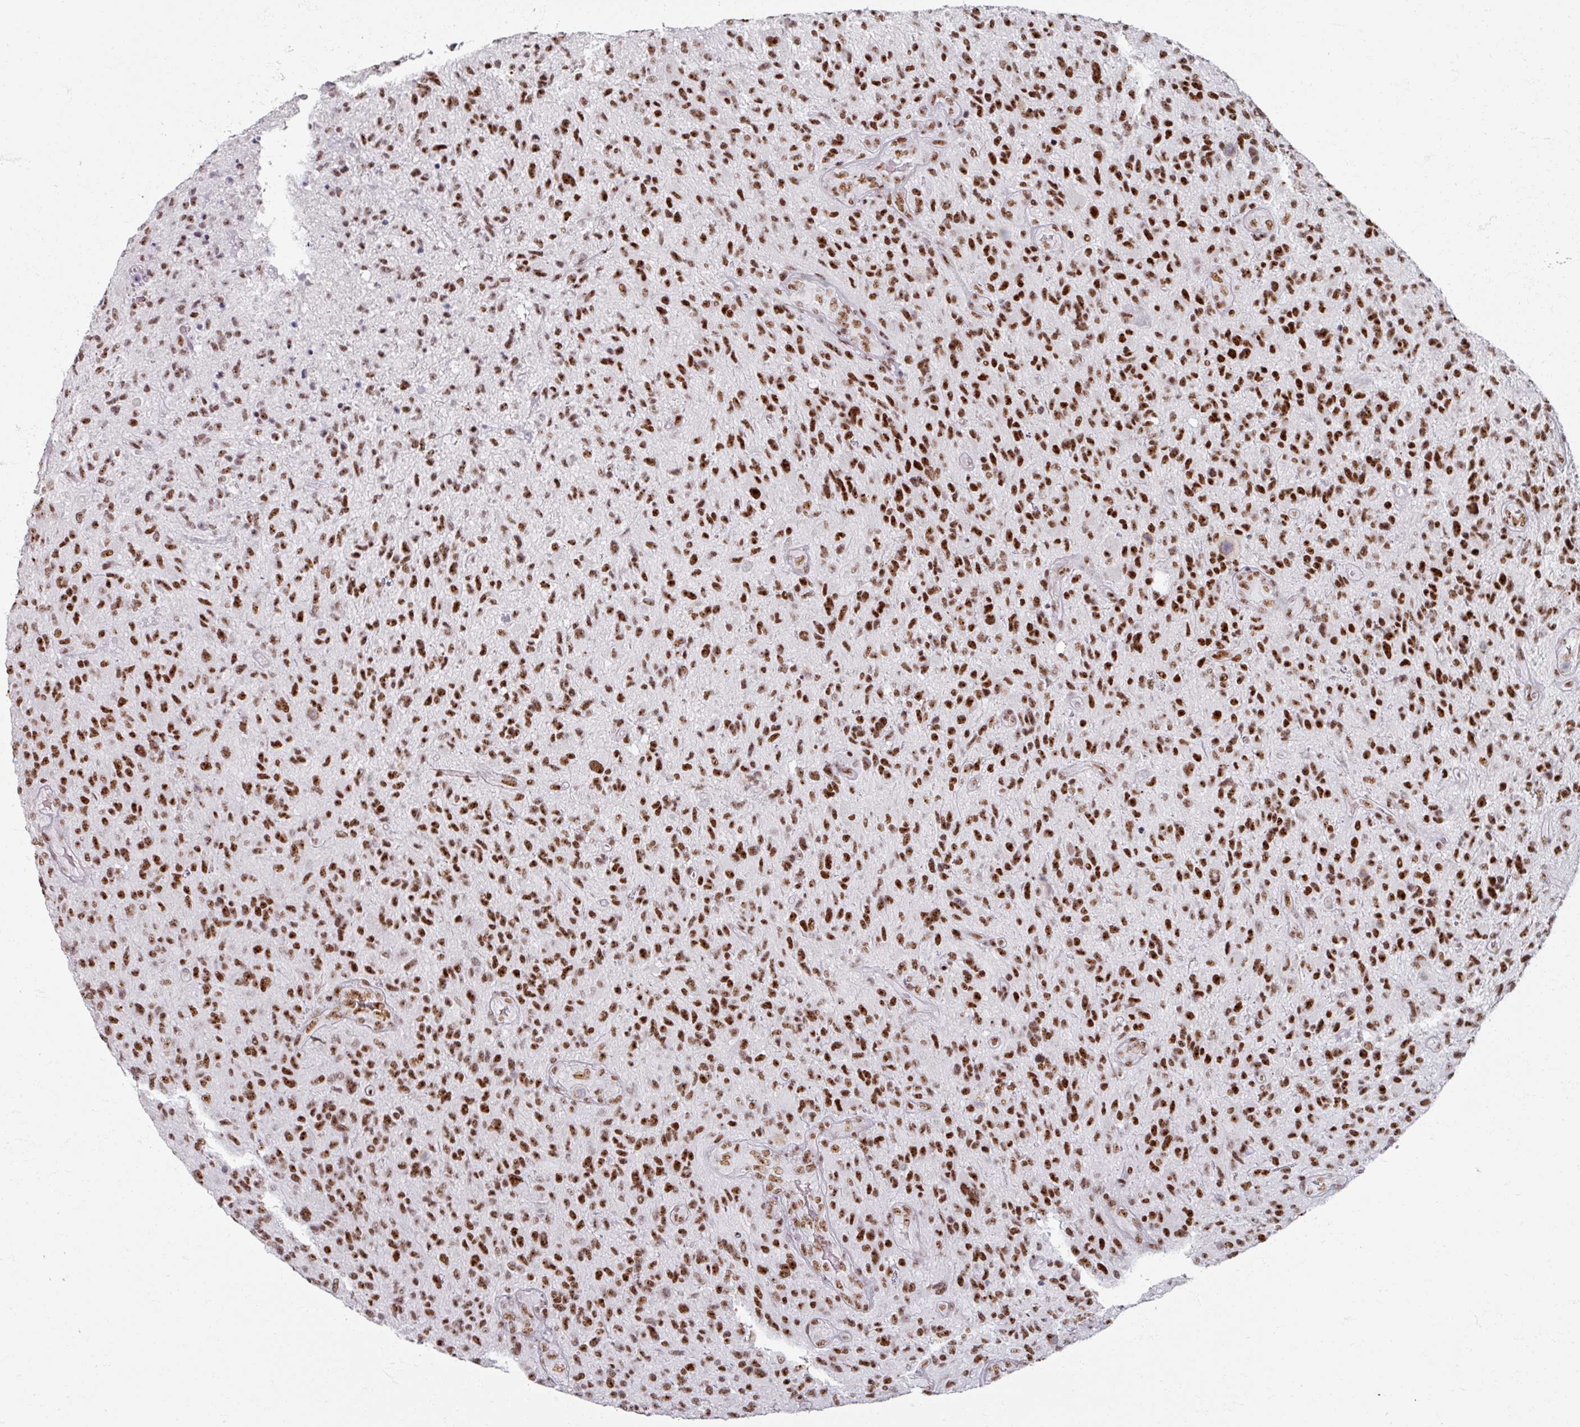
{"staining": {"intensity": "strong", "quantity": ">75%", "location": "nuclear"}, "tissue": "glioma", "cell_type": "Tumor cells", "image_type": "cancer", "snomed": [{"axis": "morphology", "description": "Glioma, malignant, High grade"}, {"axis": "topography", "description": "Brain"}], "caption": "IHC image of neoplastic tissue: human glioma stained using immunohistochemistry (IHC) demonstrates high levels of strong protein expression localized specifically in the nuclear of tumor cells, appearing as a nuclear brown color.", "gene": "ADAR", "patient": {"sex": "male", "age": 47}}